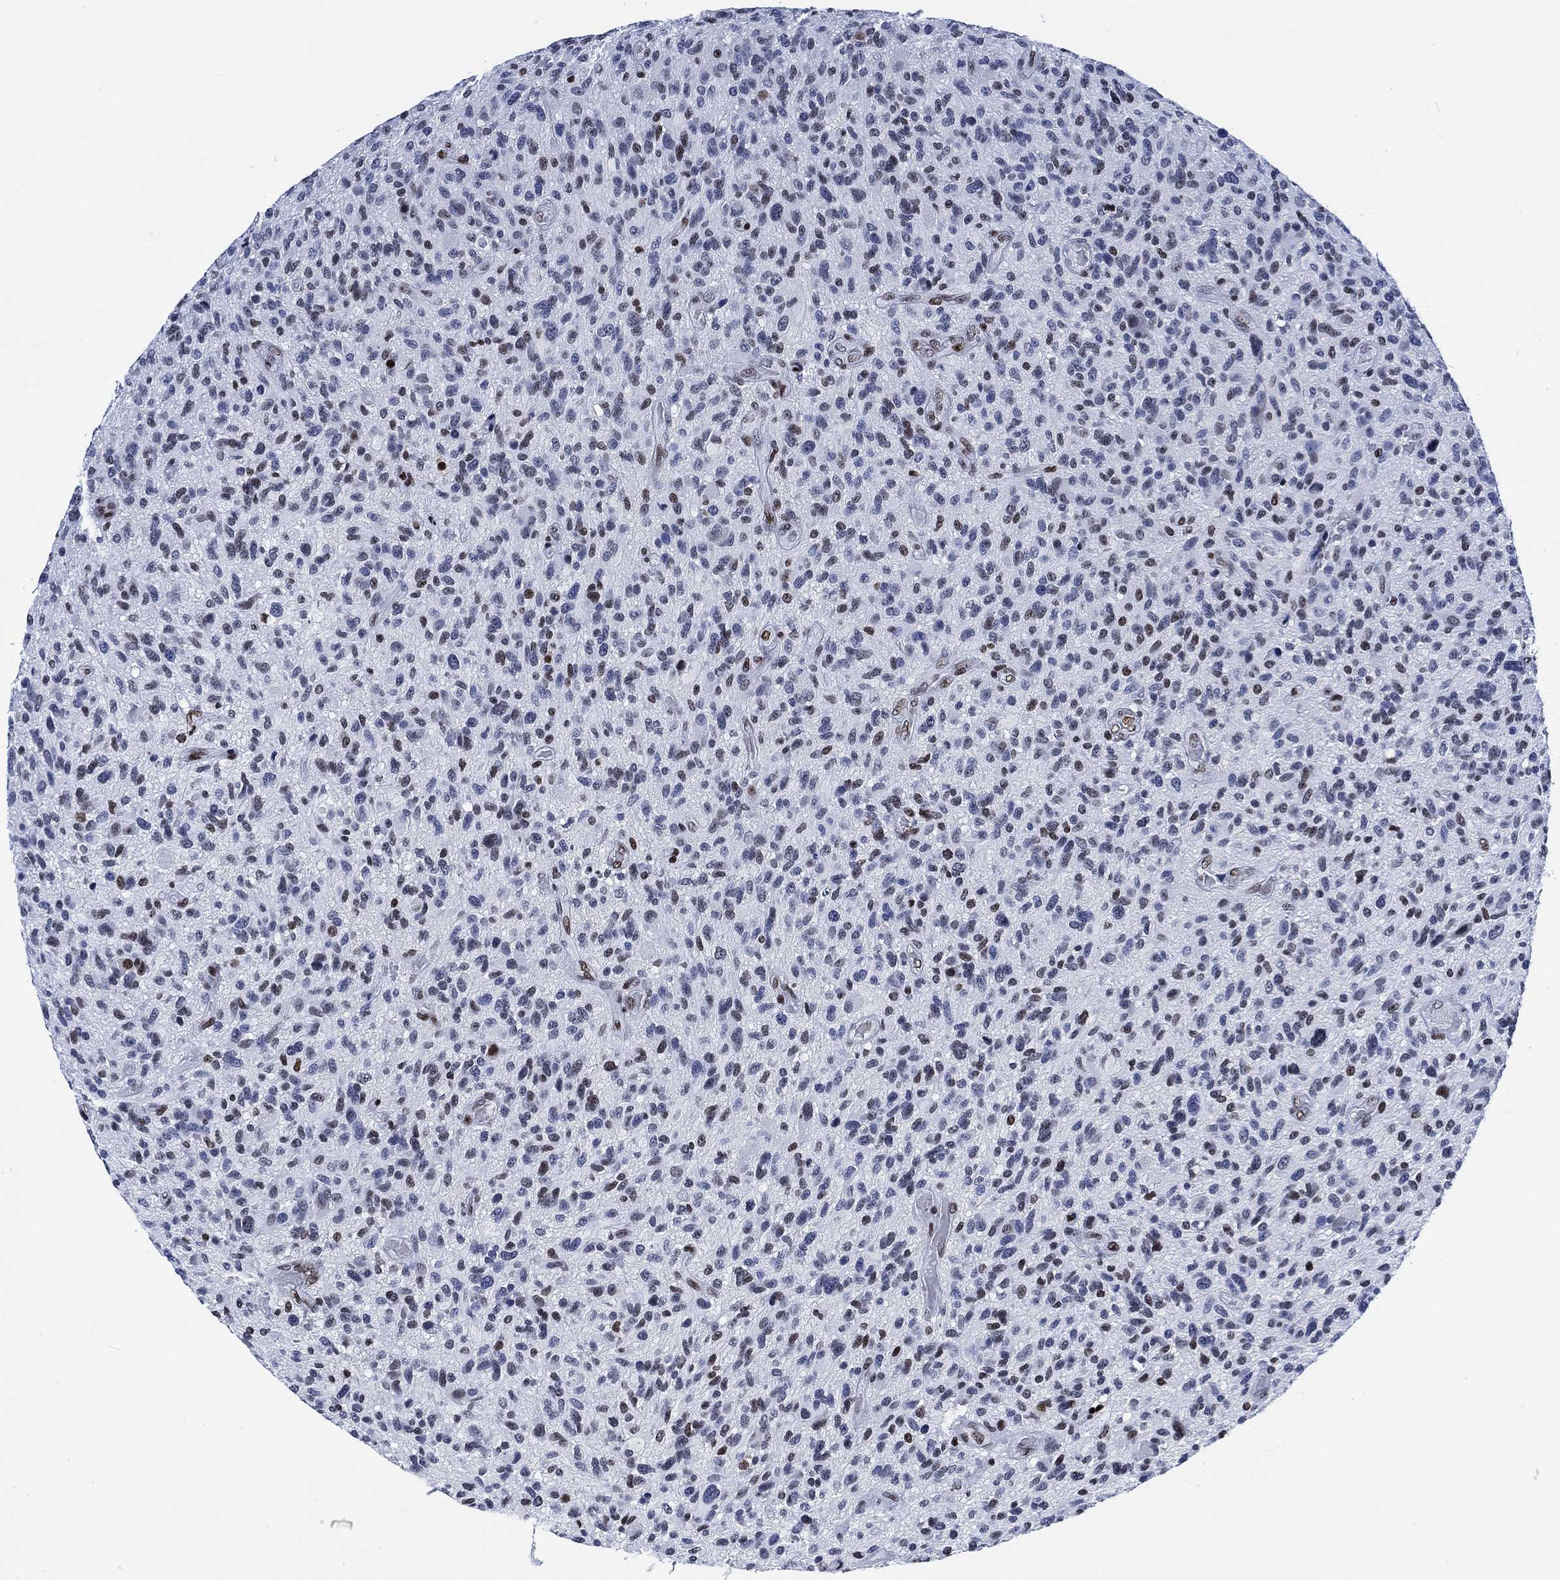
{"staining": {"intensity": "moderate", "quantity": "<25%", "location": "nuclear"}, "tissue": "glioma", "cell_type": "Tumor cells", "image_type": "cancer", "snomed": [{"axis": "morphology", "description": "Glioma, malignant, High grade"}, {"axis": "topography", "description": "Brain"}], "caption": "This histopathology image shows immunohistochemistry (IHC) staining of human high-grade glioma (malignant), with low moderate nuclear positivity in approximately <25% of tumor cells.", "gene": "H1-10", "patient": {"sex": "male", "age": 47}}